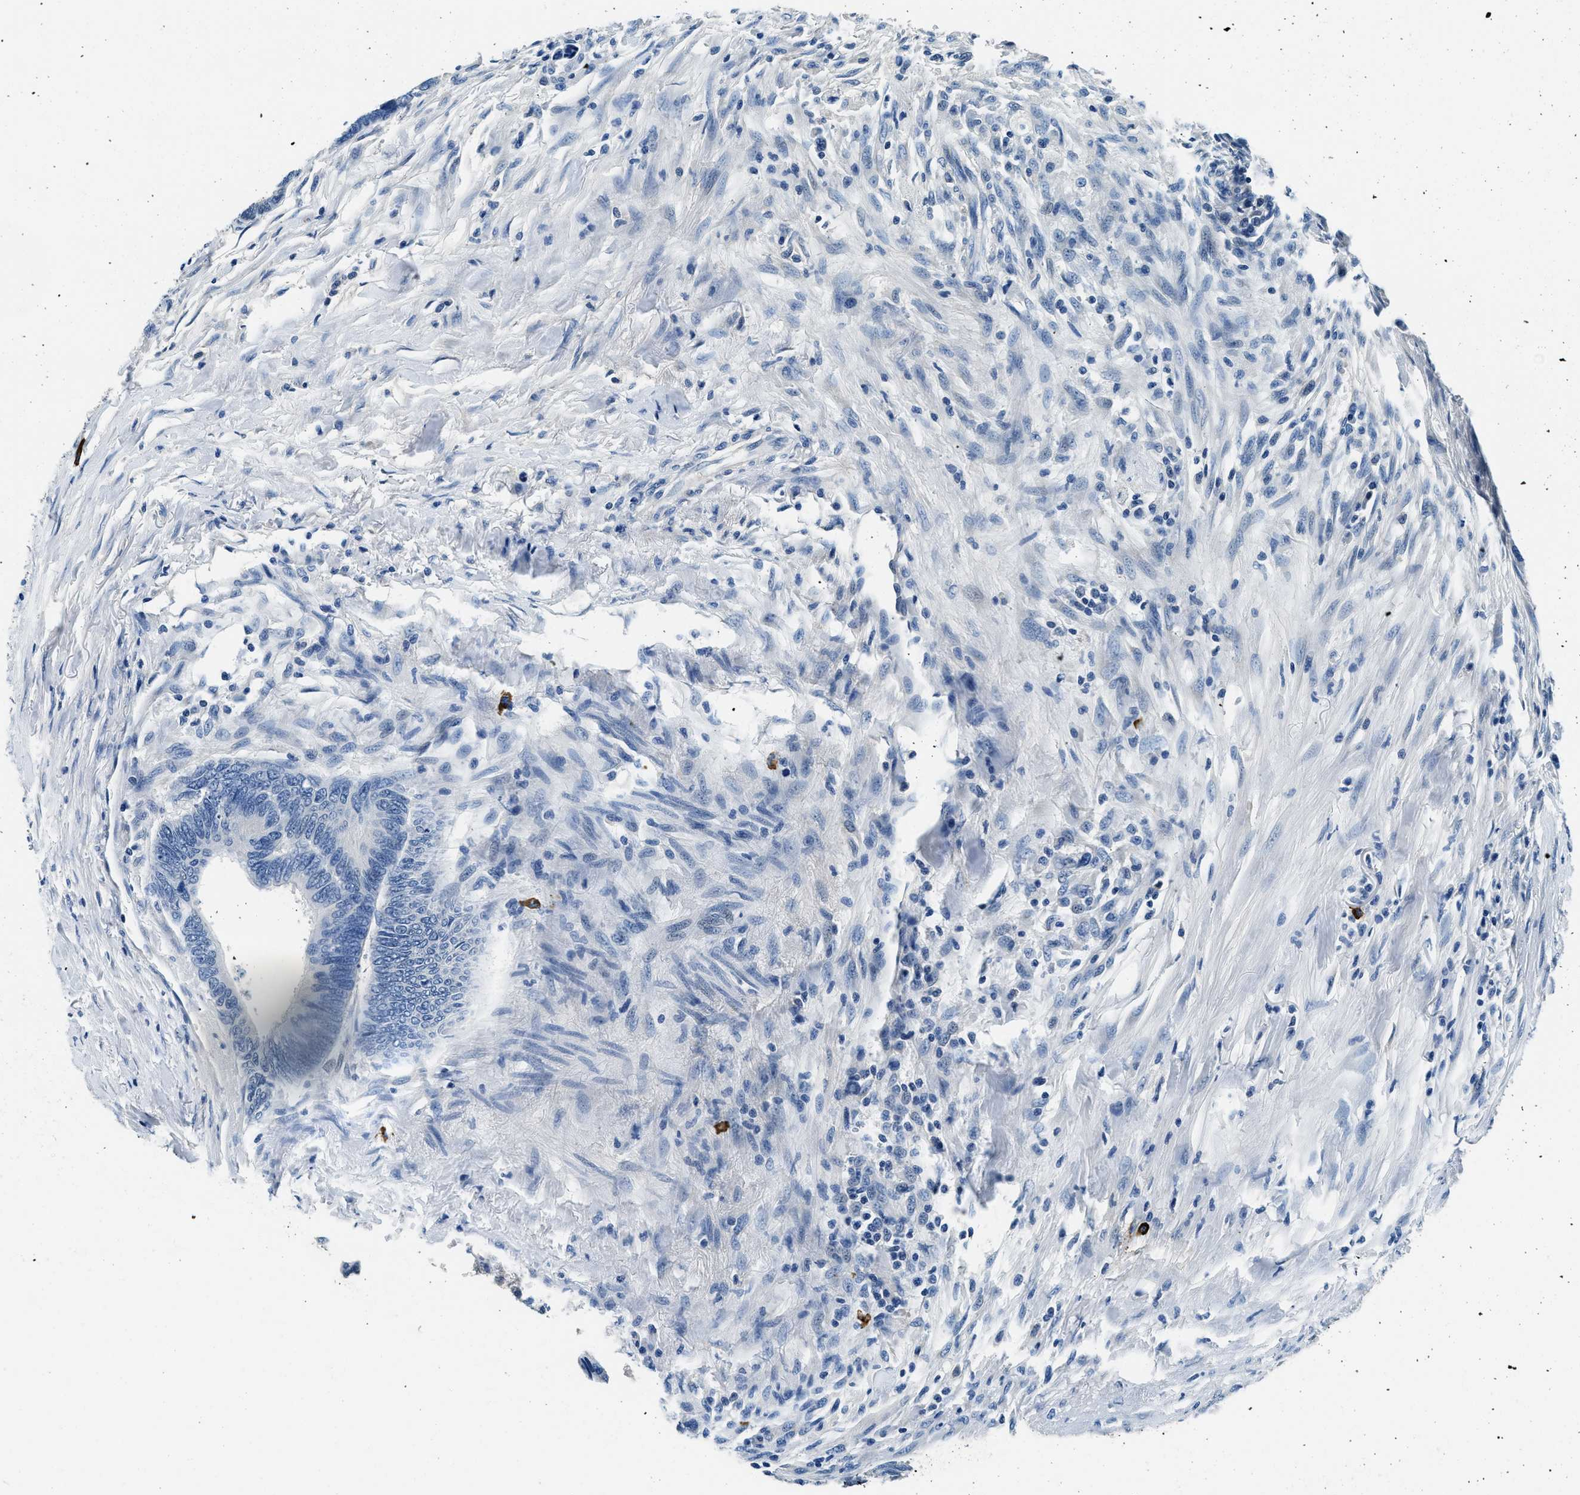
{"staining": {"intensity": "negative", "quantity": "none", "location": "none"}, "tissue": "colorectal cancer", "cell_type": "Tumor cells", "image_type": "cancer", "snomed": [{"axis": "morphology", "description": "Normal tissue, NOS"}, {"axis": "morphology", "description": "Adenocarcinoma, NOS"}, {"axis": "topography", "description": "Rectum"}, {"axis": "topography", "description": "Peripheral nerve tissue"}], "caption": "Colorectal cancer (adenocarcinoma) was stained to show a protein in brown. There is no significant positivity in tumor cells. Brightfield microscopy of immunohistochemistry (IHC) stained with DAB (brown) and hematoxylin (blue), captured at high magnification.", "gene": "TMEM186", "patient": {"sex": "male", "age": 92}}